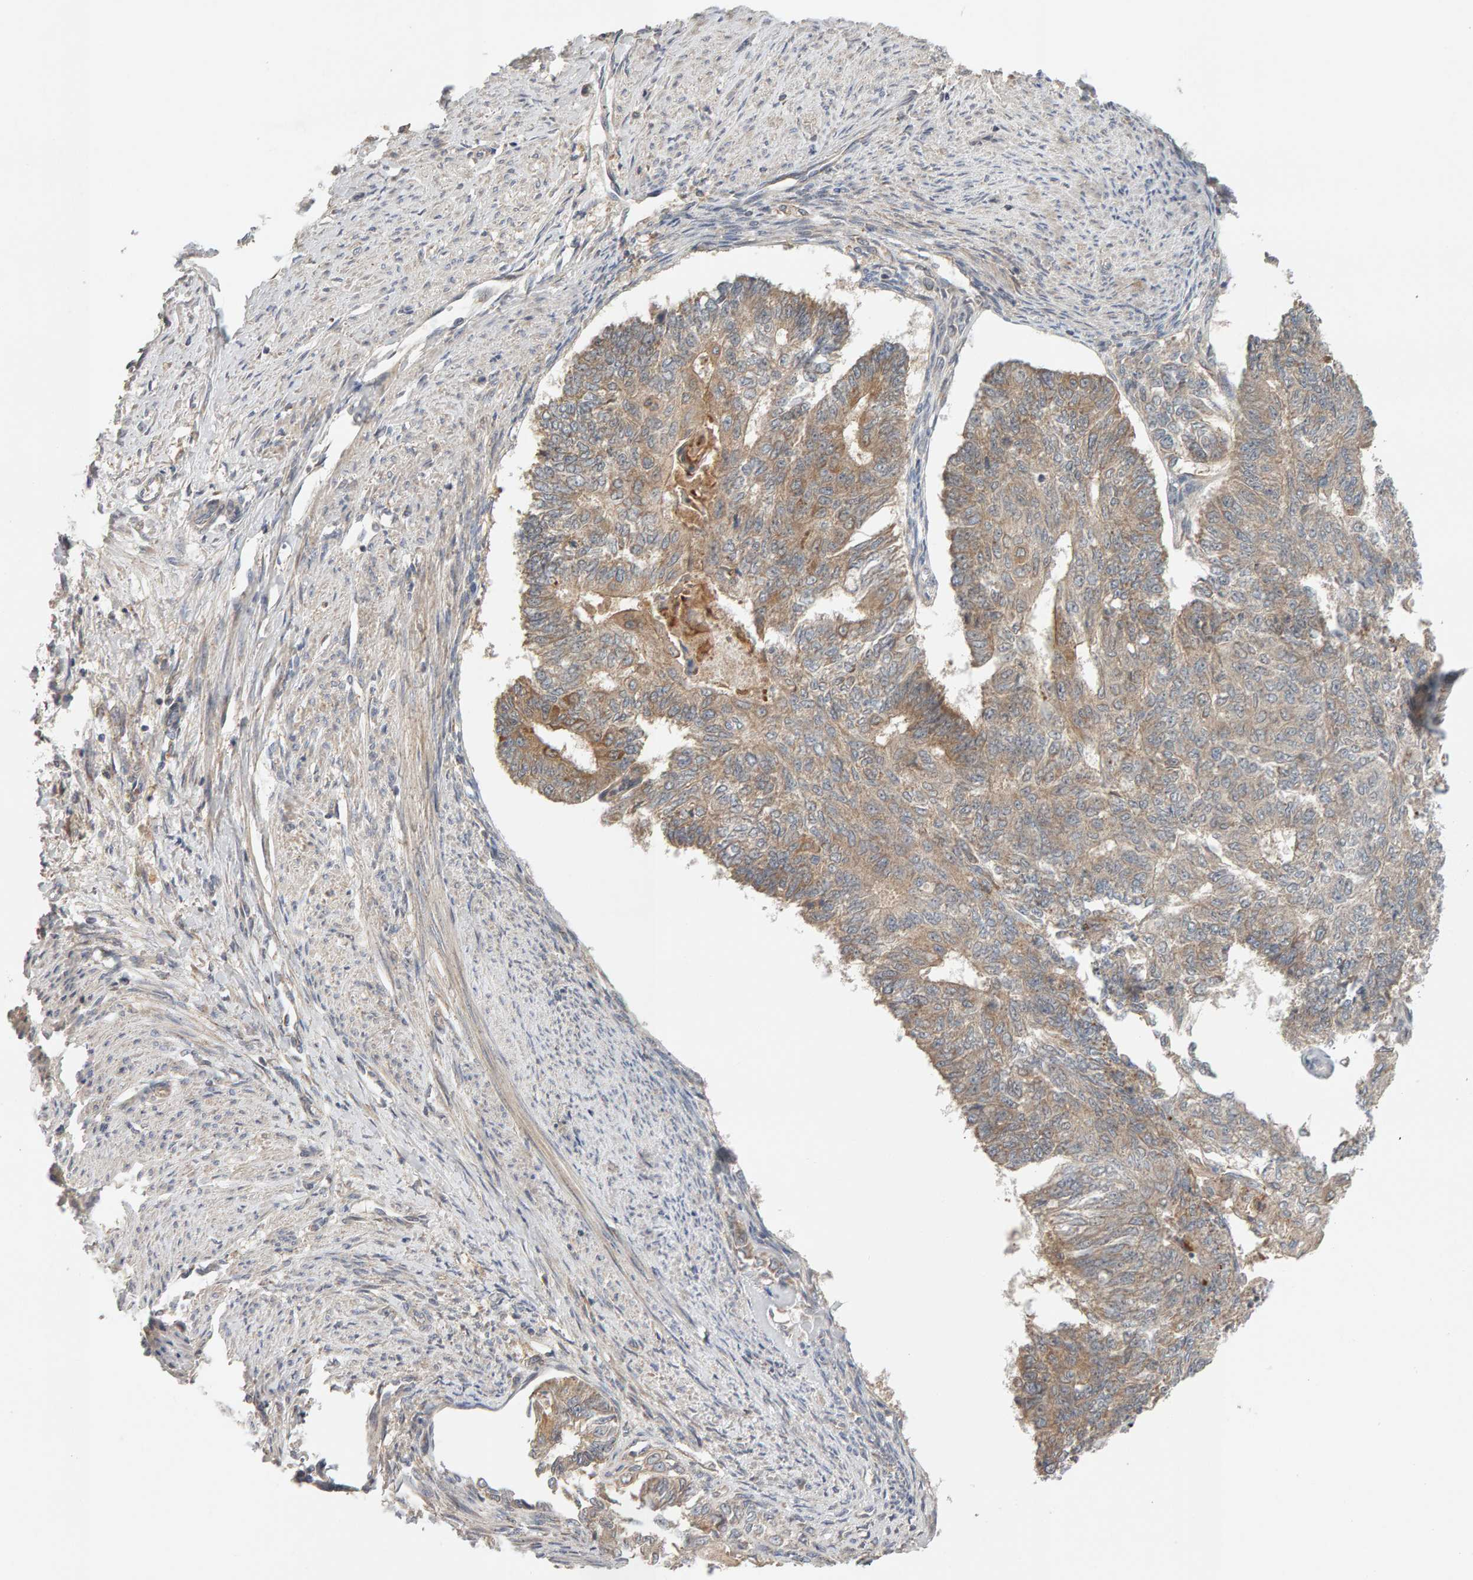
{"staining": {"intensity": "weak", "quantity": ">75%", "location": "cytoplasmic/membranous"}, "tissue": "endometrial cancer", "cell_type": "Tumor cells", "image_type": "cancer", "snomed": [{"axis": "morphology", "description": "Adenocarcinoma, NOS"}, {"axis": "topography", "description": "Endometrium"}], "caption": "Protein staining reveals weak cytoplasmic/membranous staining in about >75% of tumor cells in endometrial adenocarcinoma.", "gene": "DNAJC7", "patient": {"sex": "female", "age": 32}}